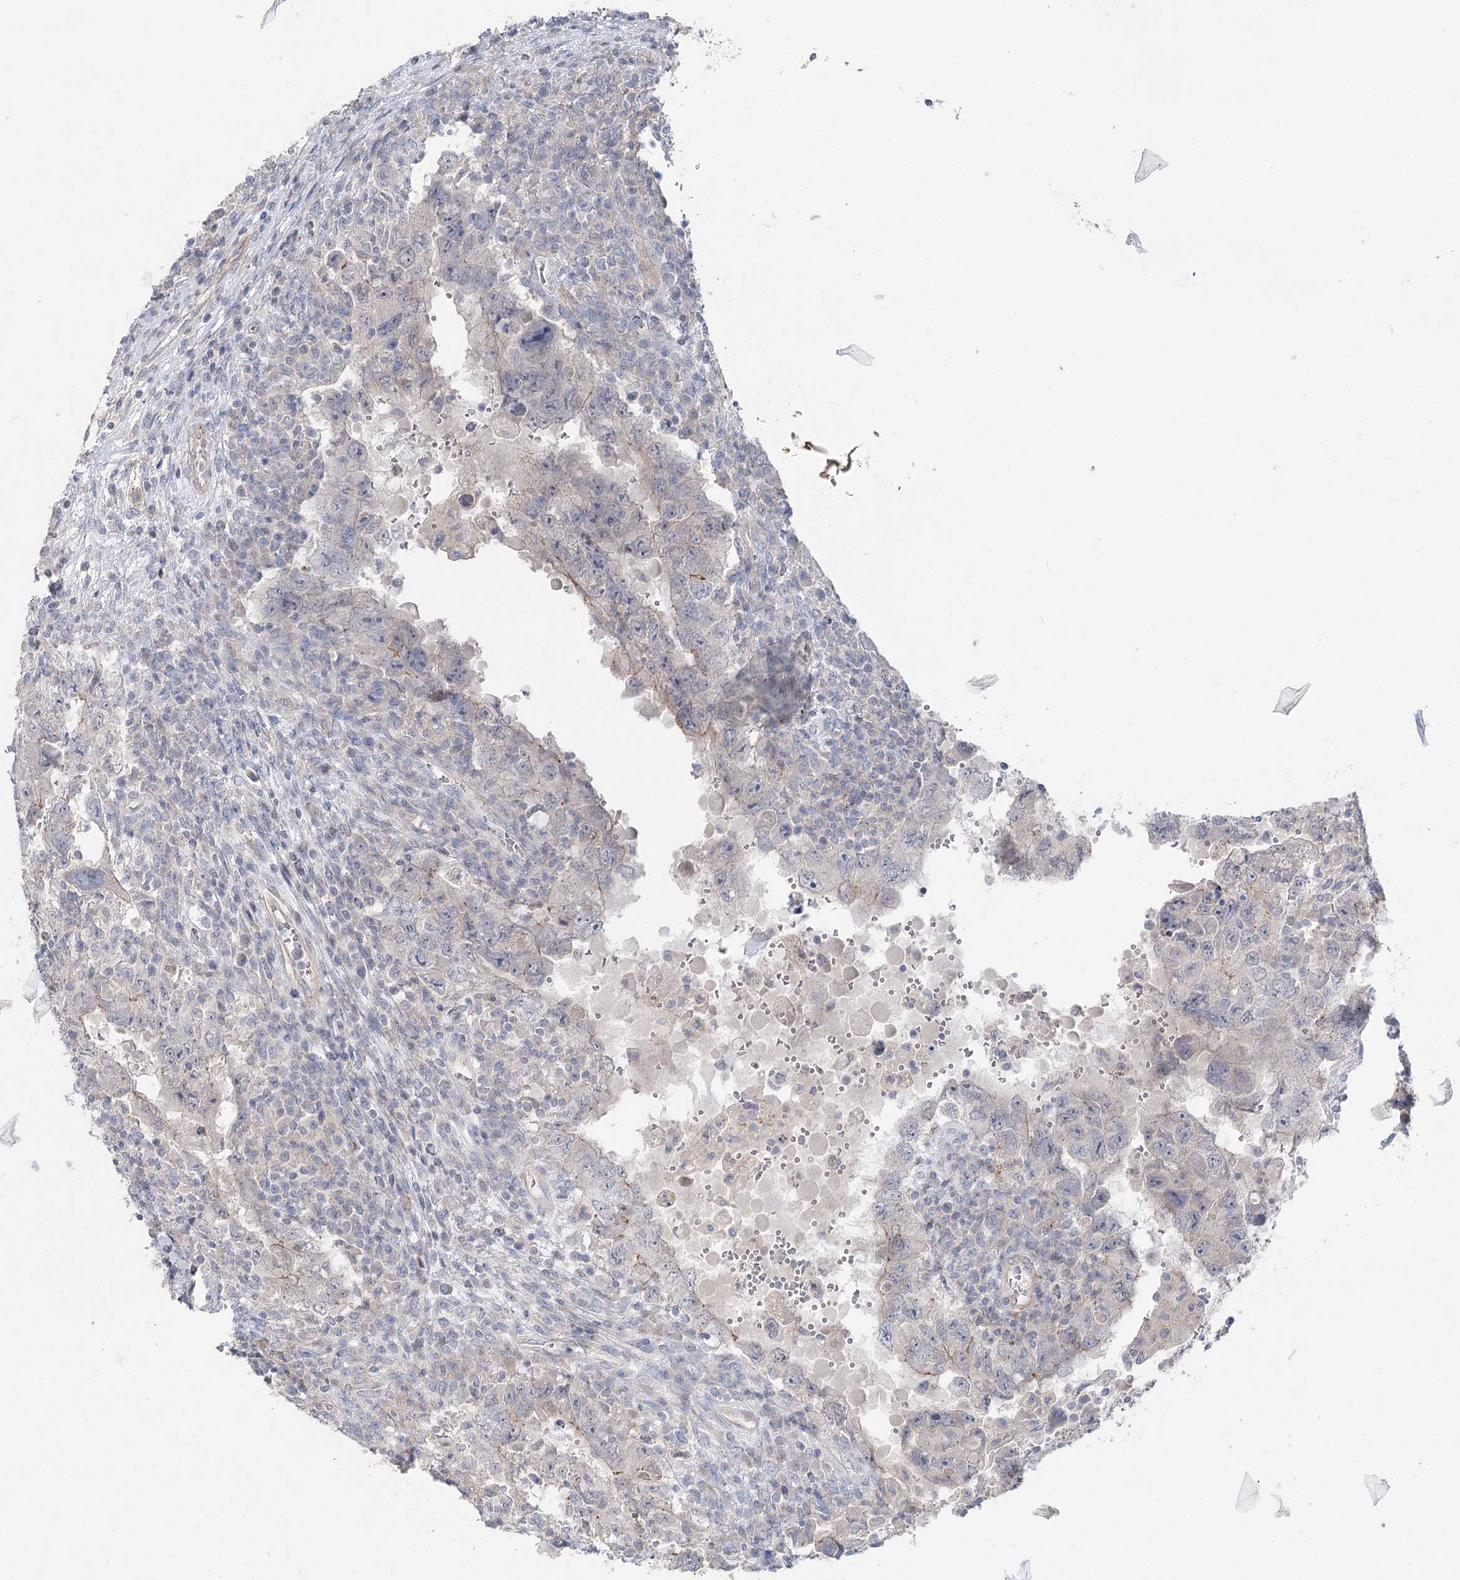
{"staining": {"intensity": "negative", "quantity": "none", "location": "none"}, "tissue": "testis cancer", "cell_type": "Tumor cells", "image_type": "cancer", "snomed": [{"axis": "morphology", "description": "Carcinoma, Embryonal, NOS"}, {"axis": "topography", "description": "Testis"}], "caption": "There is no significant staining in tumor cells of testis cancer (embryonal carcinoma).", "gene": "SCN11A", "patient": {"sex": "male", "age": 26}}